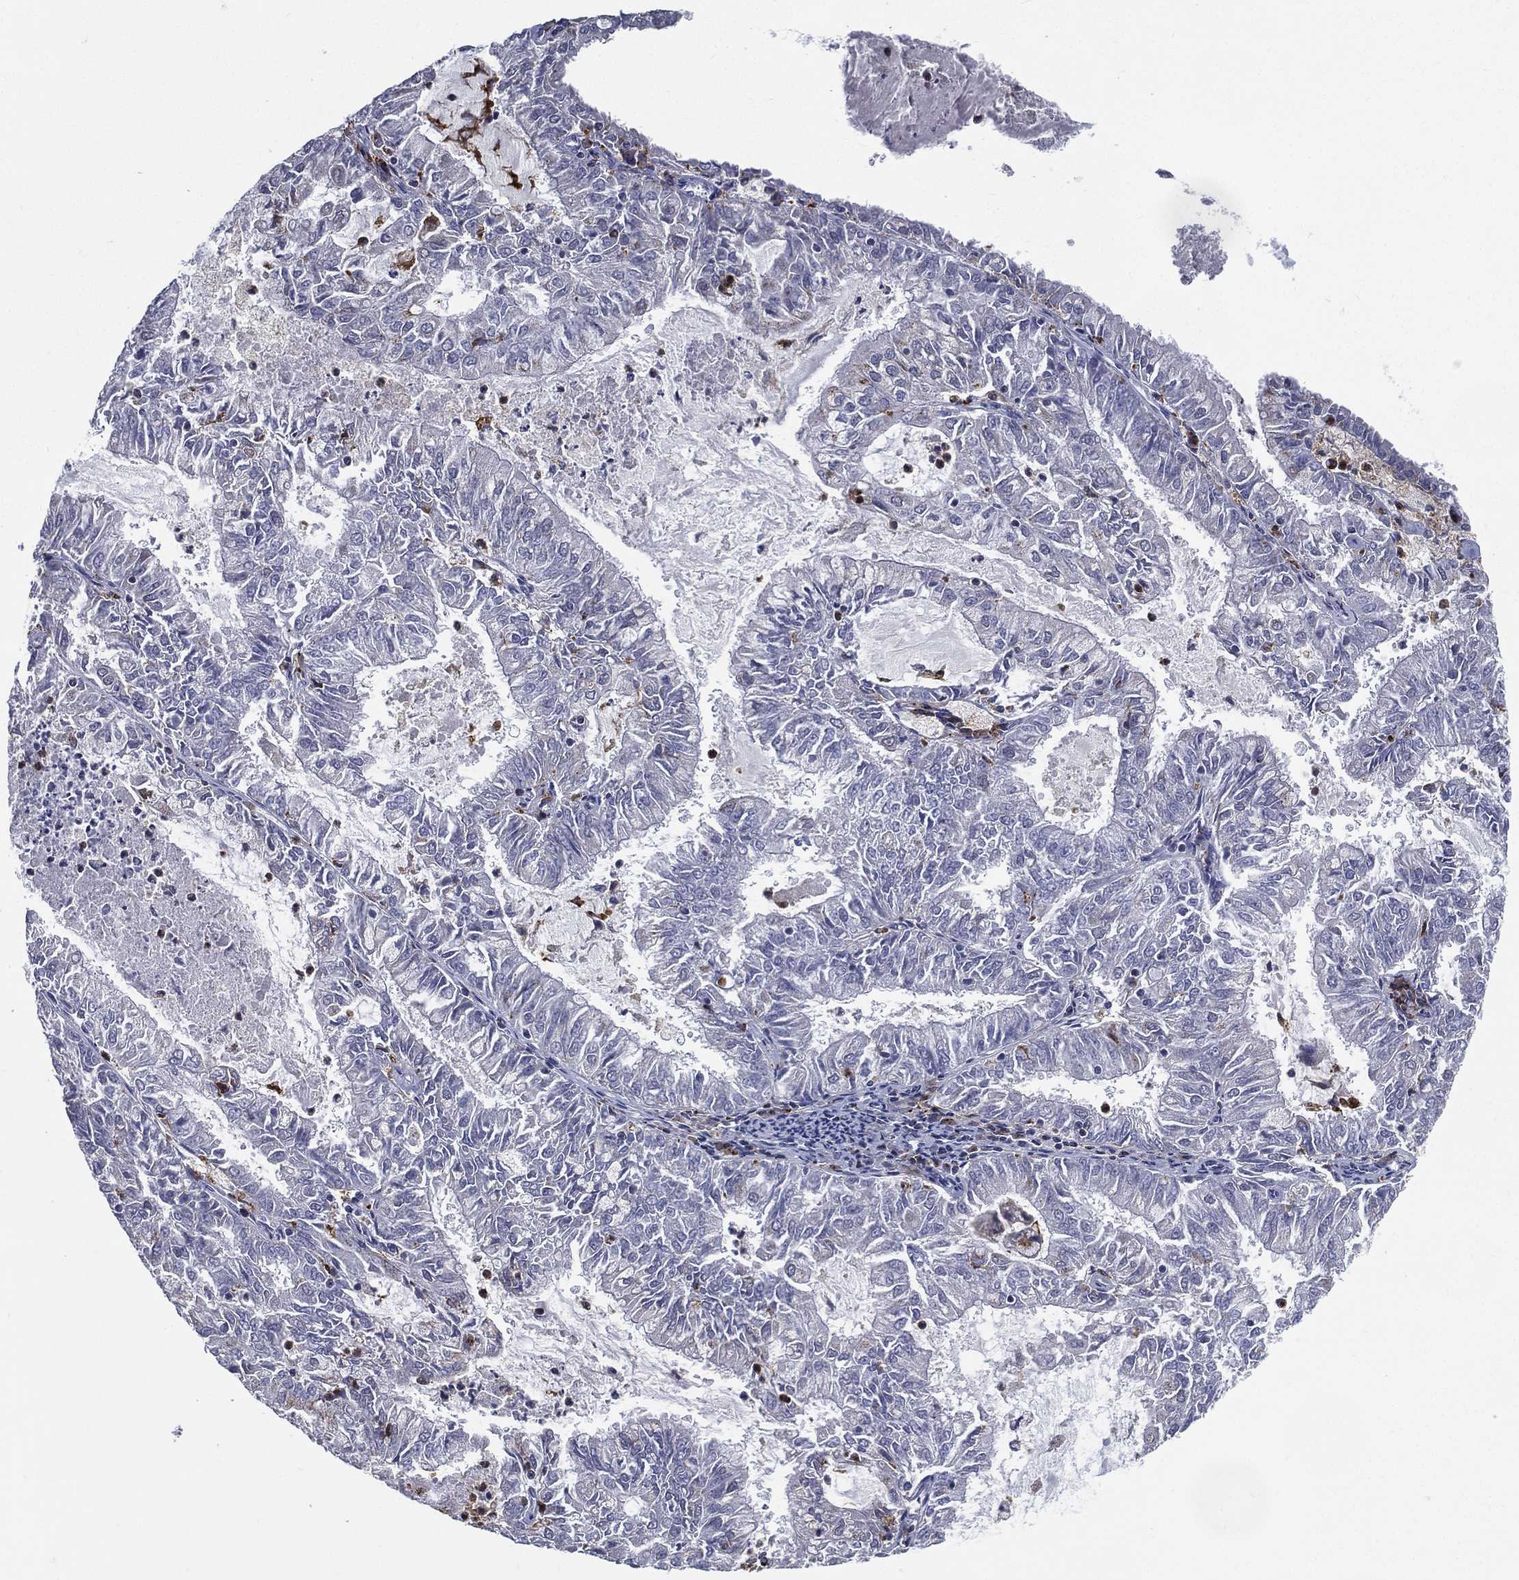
{"staining": {"intensity": "negative", "quantity": "none", "location": "none"}, "tissue": "endometrial cancer", "cell_type": "Tumor cells", "image_type": "cancer", "snomed": [{"axis": "morphology", "description": "Adenocarcinoma, NOS"}, {"axis": "topography", "description": "Endometrium"}], "caption": "A photomicrograph of human endometrial cancer (adenocarcinoma) is negative for staining in tumor cells.", "gene": "EVI2B", "patient": {"sex": "female", "age": 57}}